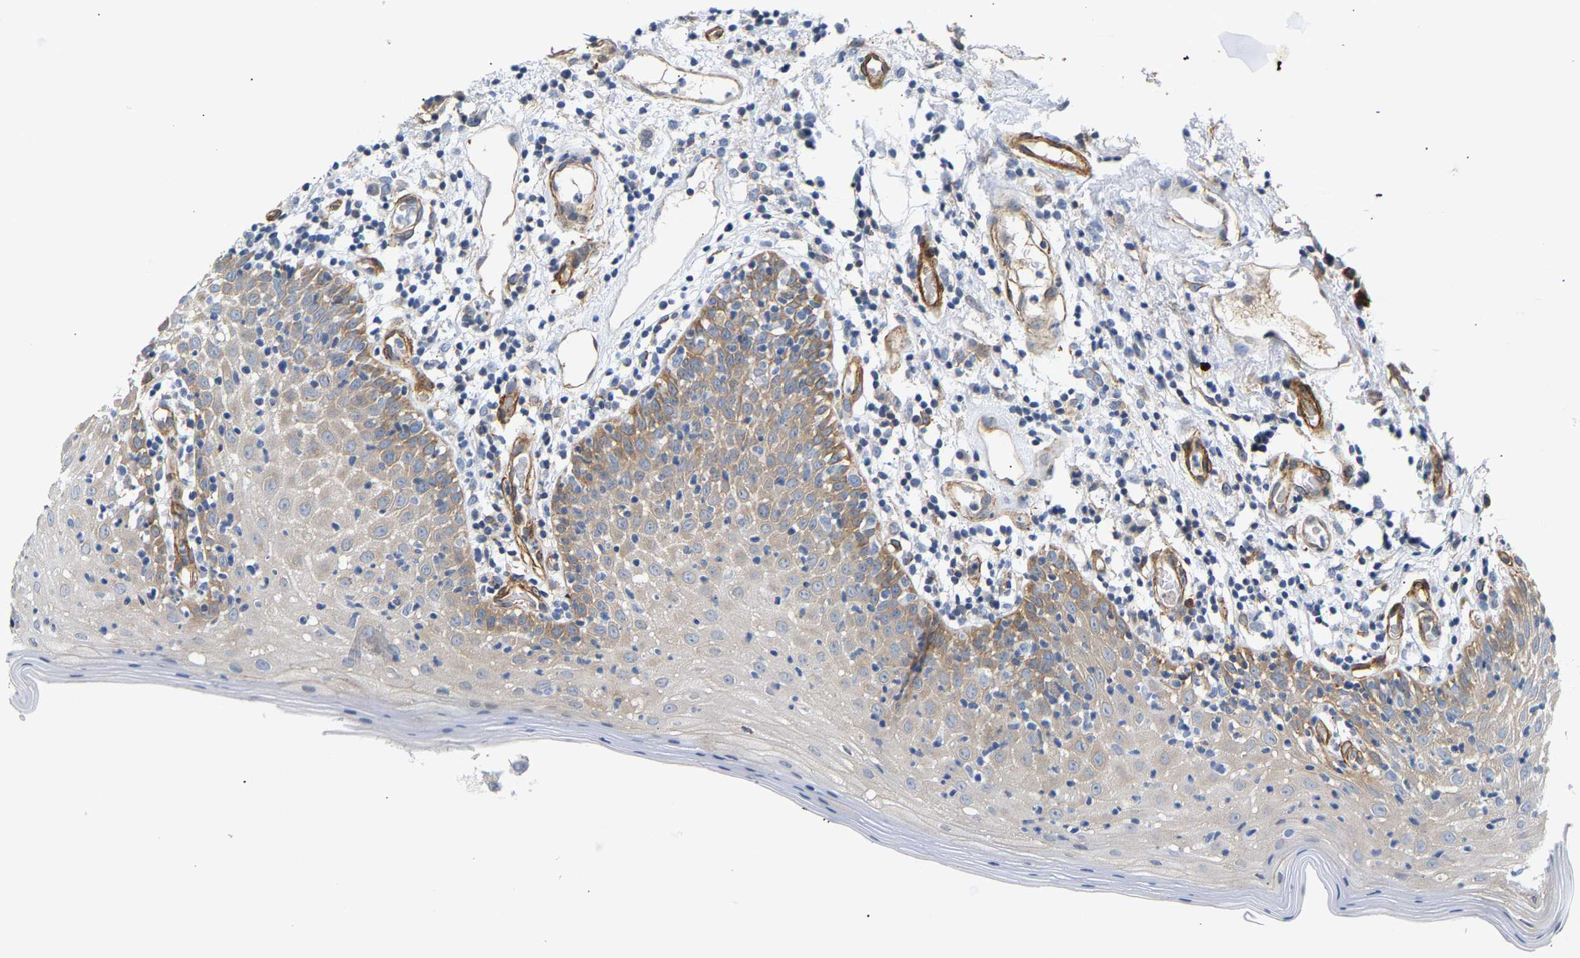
{"staining": {"intensity": "strong", "quantity": "<25%", "location": "cytoplasmic/membranous"}, "tissue": "oral mucosa", "cell_type": "Squamous epithelial cells", "image_type": "normal", "snomed": [{"axis": "morphology", "description": "Normal tissue, NOS"}, {"axis": "morphology", "description": "Squamous cell carcinoma, NOS"}, {"axis": "topography", "description": "Skeletal muscle"}, {"axis": "topography", "description": "Oral tissue"}], "caption": "Squamous epithelial cells reveal medium levels of strong cytoplasmic/membranous expression in approximately <25% of cells in benign oral mucosa. The protein is stained brown, and the nuclei are stained in blue (DAB (3,3'-diaminobenzidine) IHC with brightfield microscopy, high magnification).", "gene": "PAWR", "patient": {"sex": "male", "age": 71}}